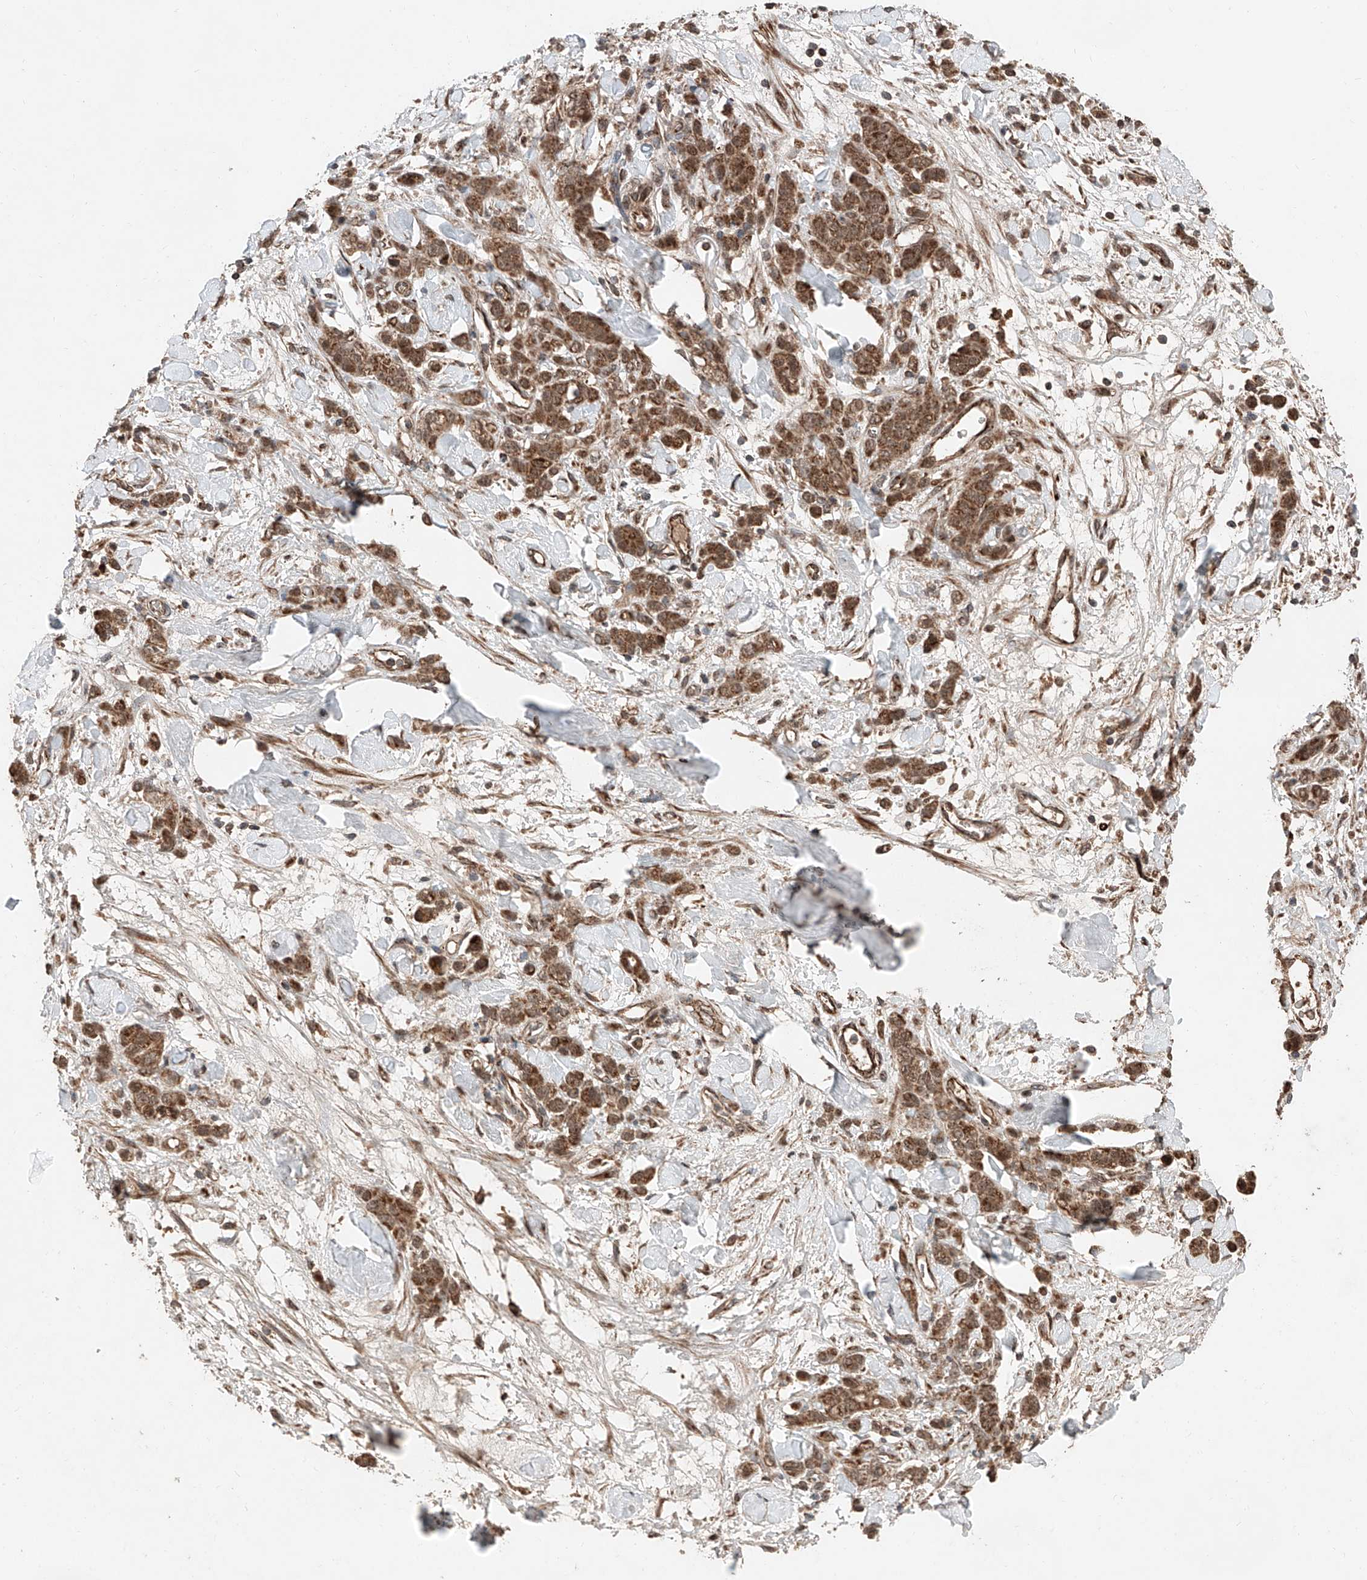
{"staining": {"intensity": "moderate", "quantity": ">75%", "location": "cytoplasmic/membranous"}, "tissue": "stomach cancer", "cell_type": "Tumor cells", "image_type": "cancer", "snomed": [{"axis": "morphology", "description": "Normal tissue, NOS"}, {"axis": "morphology", "description": "Adenocarcinoma, NOS"}, {"axis": "topography", "description": "Stomach"}], "caption": "A photomicrograph of human stomach cancer stained for a protein reveals moderate cytoplasmic/membranous brown staining in tumor cells.", "gene": "ZSCAN29", "patient": {"sex": "male", "age": 82}}